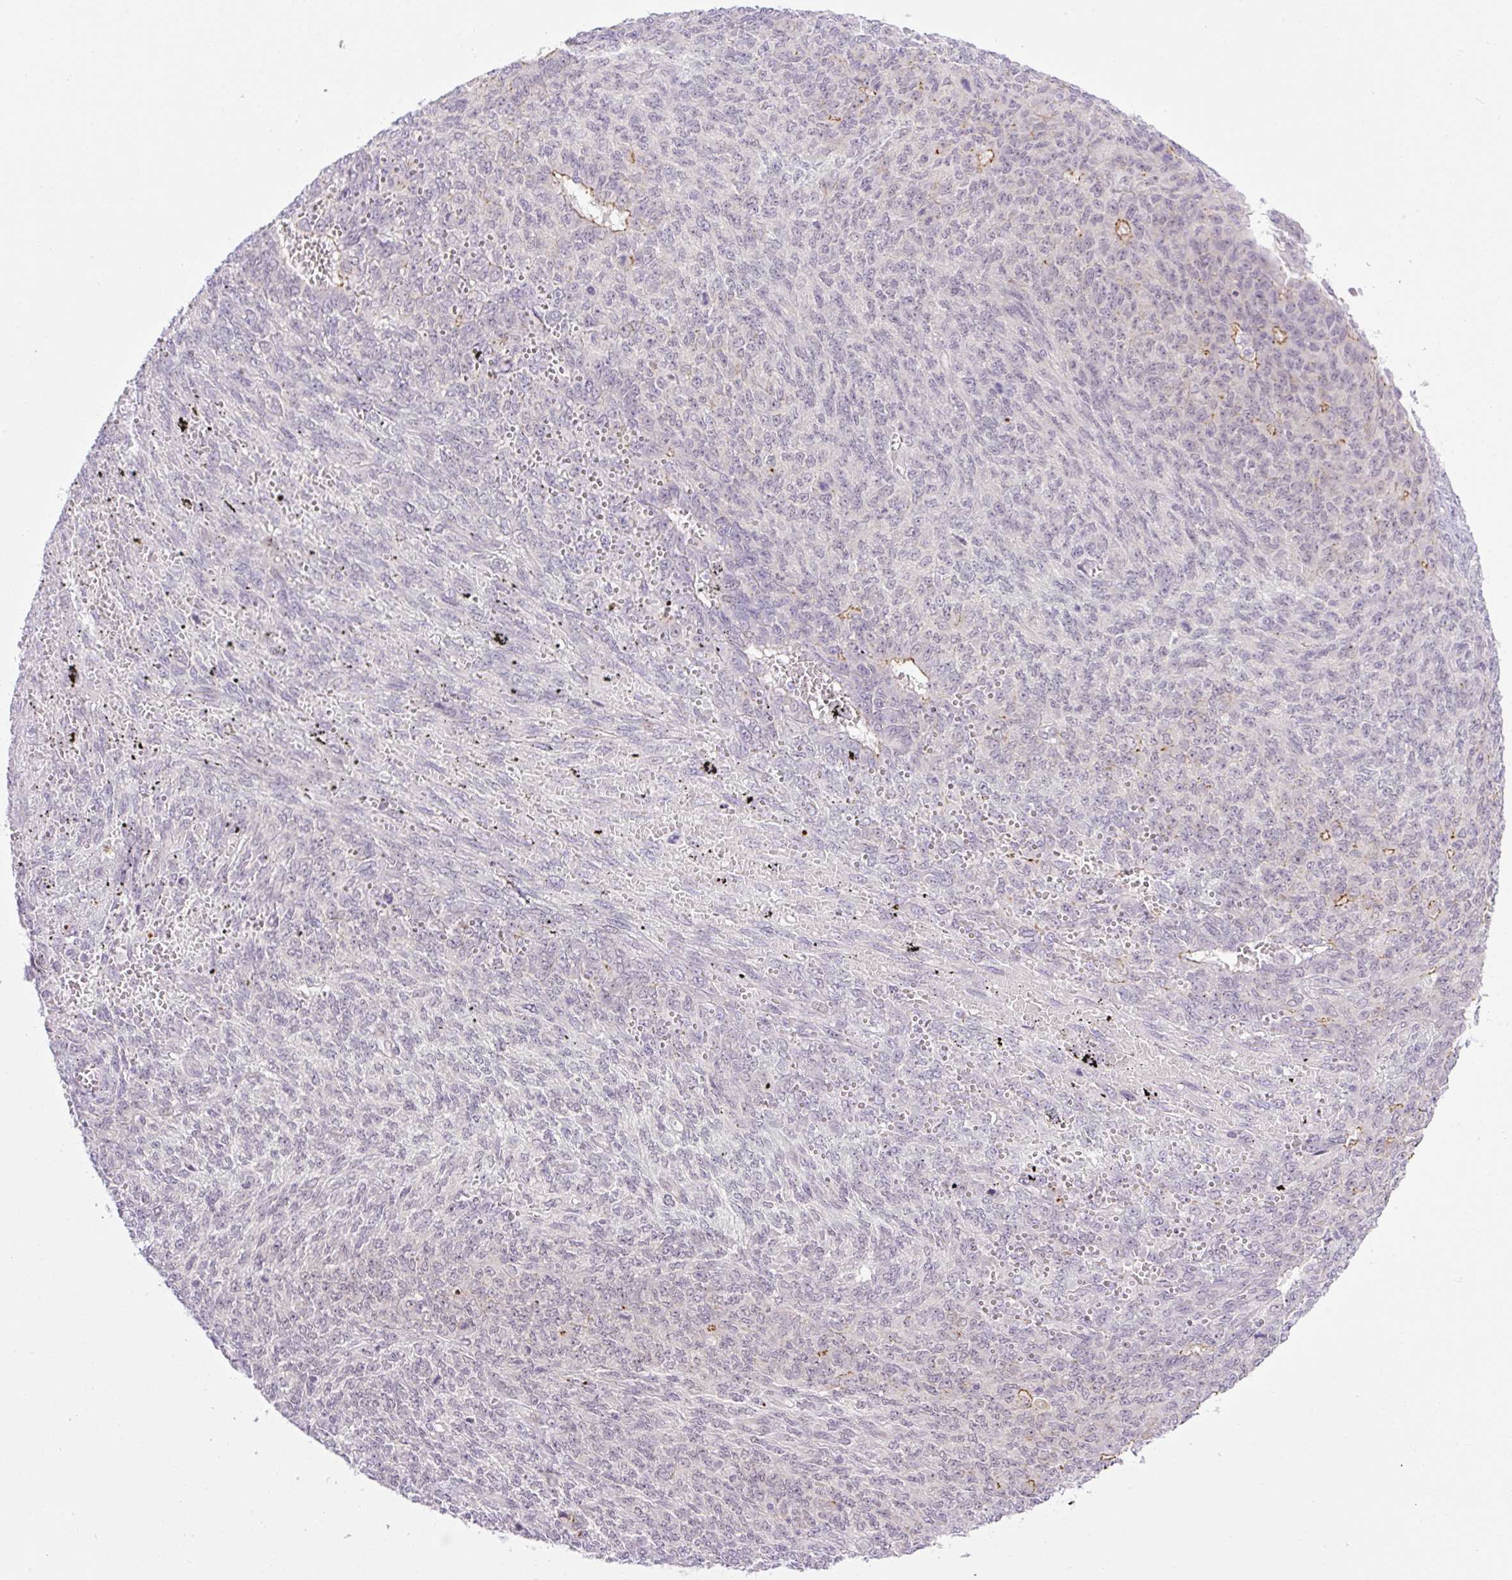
{"staining": {"intensity": "moderate", "quantity": "<25%", "location": "cytoplasmic/membranous"}, "tissue": "endometrial cancer", "cell_type": "Tumor cells", "image_type": "cancer", "snomed": [{"axis": "morphology", "description": "Adenocarcinoma, NOS"}, {"axis": "topography", "description": "Endometrium"}], "caption": "Human endometrial cancer (adenocarcinoma) stained with a brown dye shows moderate cytoplasmic/membranous positive positivity in approximately <25% of tumor cells.", "gene": "ICE1", "patient": {"sex": "female", "age": 32}}